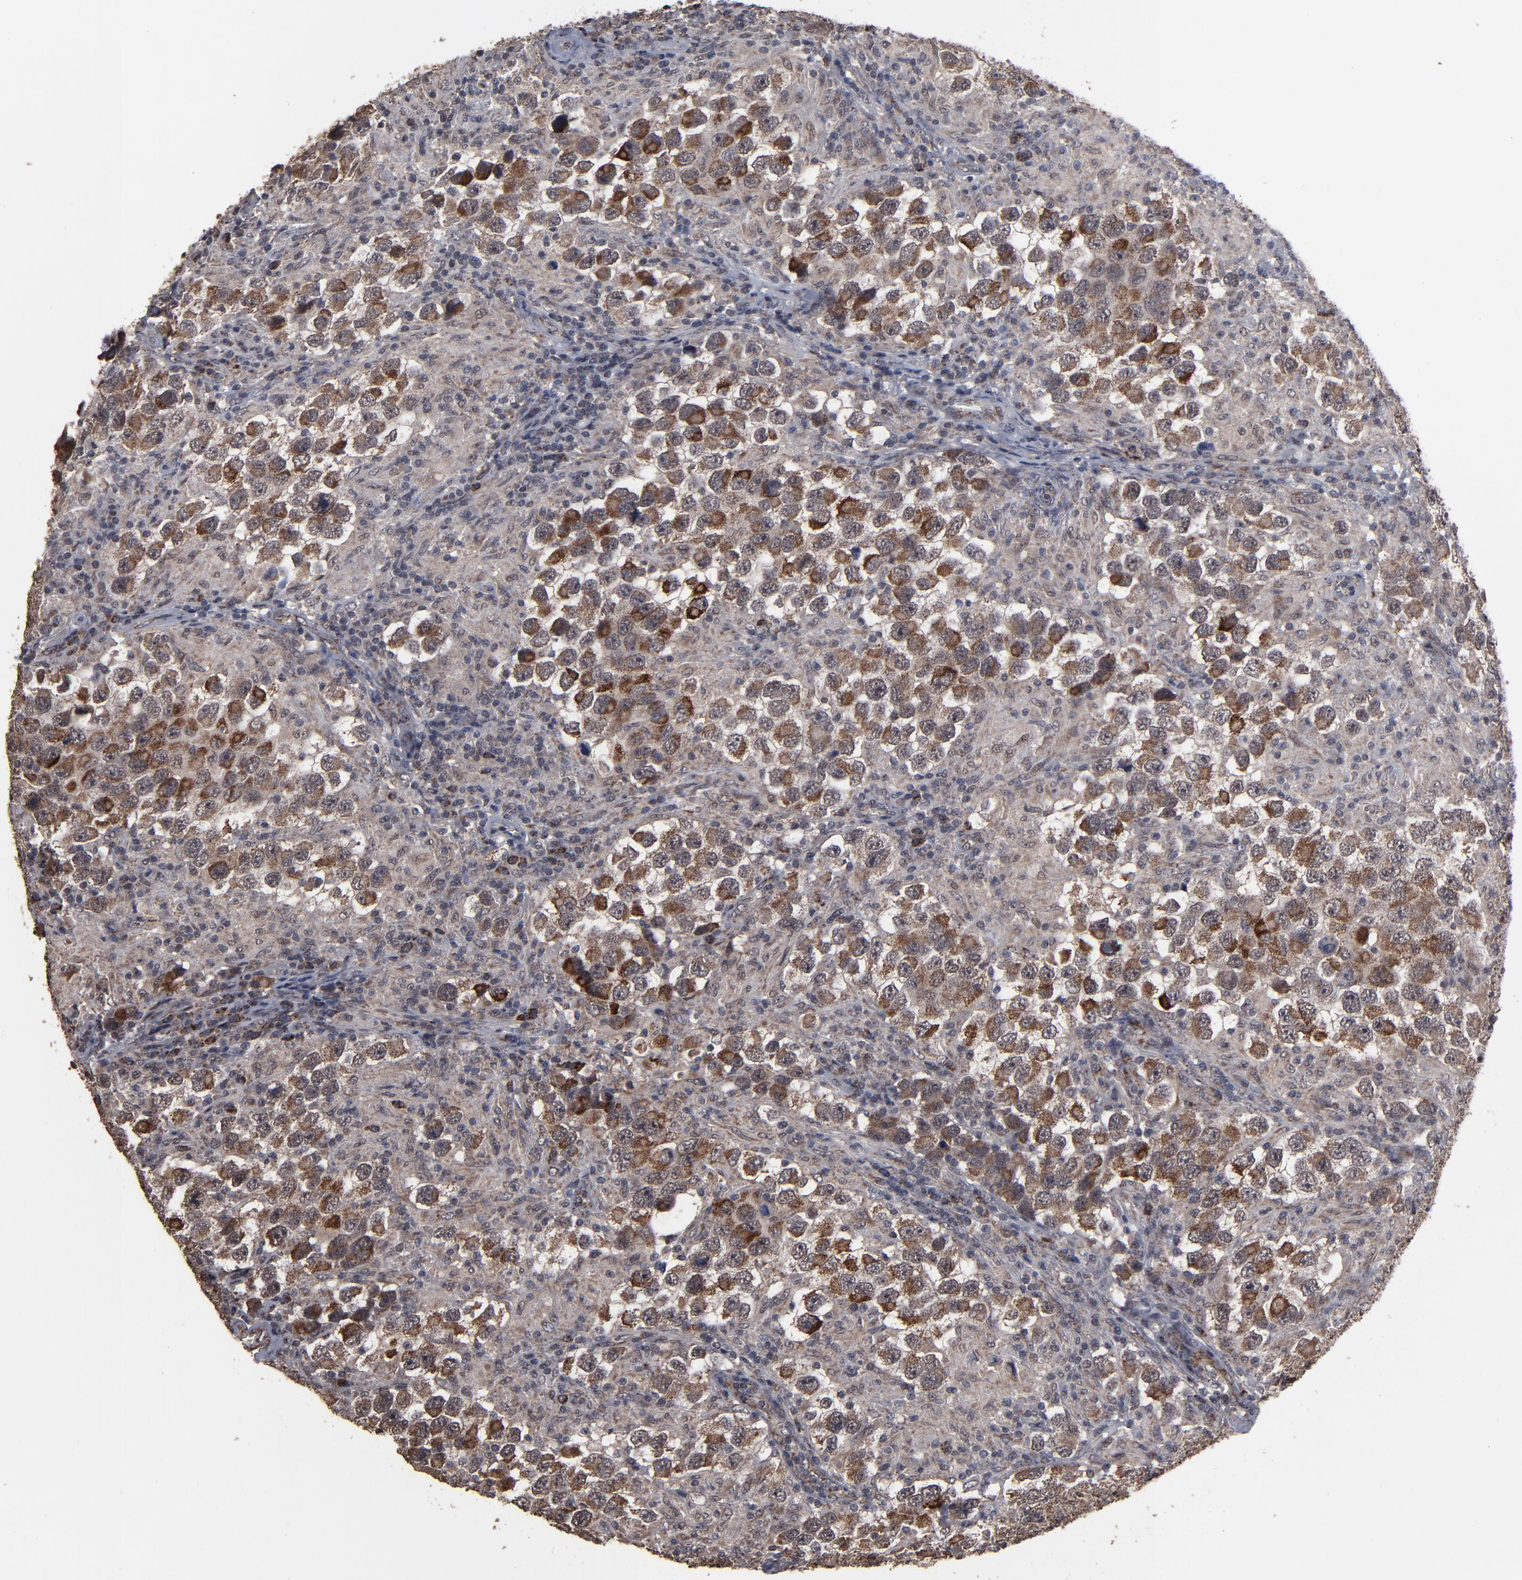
{"staining": {"intensity": "strong", "quantity": ">75%", "location": "cytoplasmic/membranous"}, "tissue": "testis cancer", "cell_type": "Tumor cells", "image_type": "cancer", "snomed": [{"axis": "morphology", "description": "Carcinoma, Embryonal, NOS"}, {"axis": "topography", "description": "Testis"}], "caption": "Embryonal carcinoma (testis) stained with a brown dye demonstrates strong cytoplasmic/membranous positive staining in approximately >75% of tumor cells.", "gene": "BNIP3", "patient": {"sex": "male", "age": 21}}